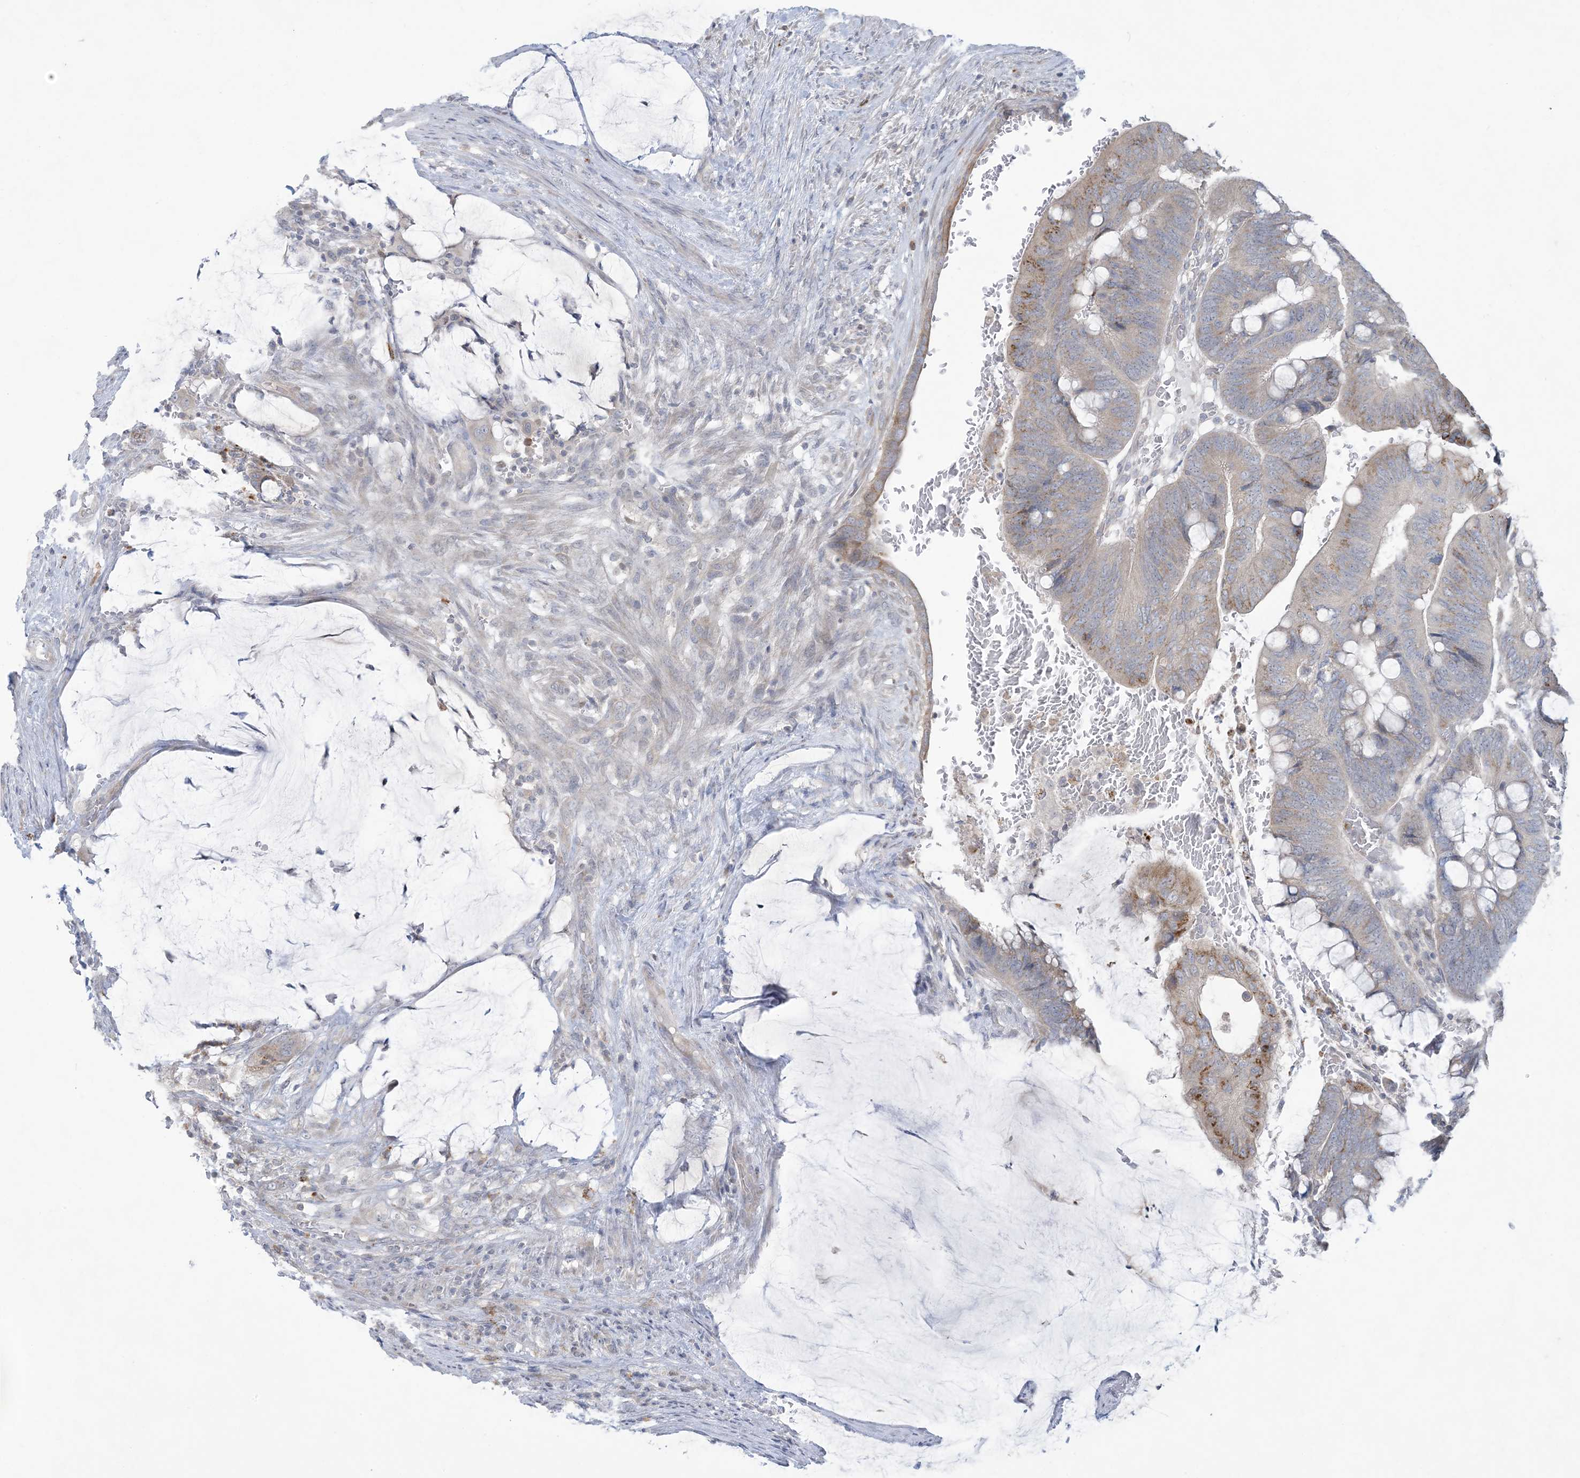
{"staining": {"intensity": "moderate", "quantity": "<25%", "location": "cytoplasmic/membranous"}, "tissue": "colorectal cancer", "cell_type": "Tumor cells", "image_type": "cancer", "snomed": [{"axis": "morphology", "description": "Normal tissue, NOS"}, {"axis": "morphology", "description": "Adenocarcinoma, NOS"}, {"axis": "topography", "description": "Rectum"}, {"axis": "topography", "description": "Peripheral nerve tissue"}], "caption": "Tumor cells show low levels of moderate cytoplasmic/membranous expression in approximately <25% of cells in human colorectal cancer (adenocarcinoma).", "gene": "KIF3A", "patient": {"sex": "male", "age": 92}}